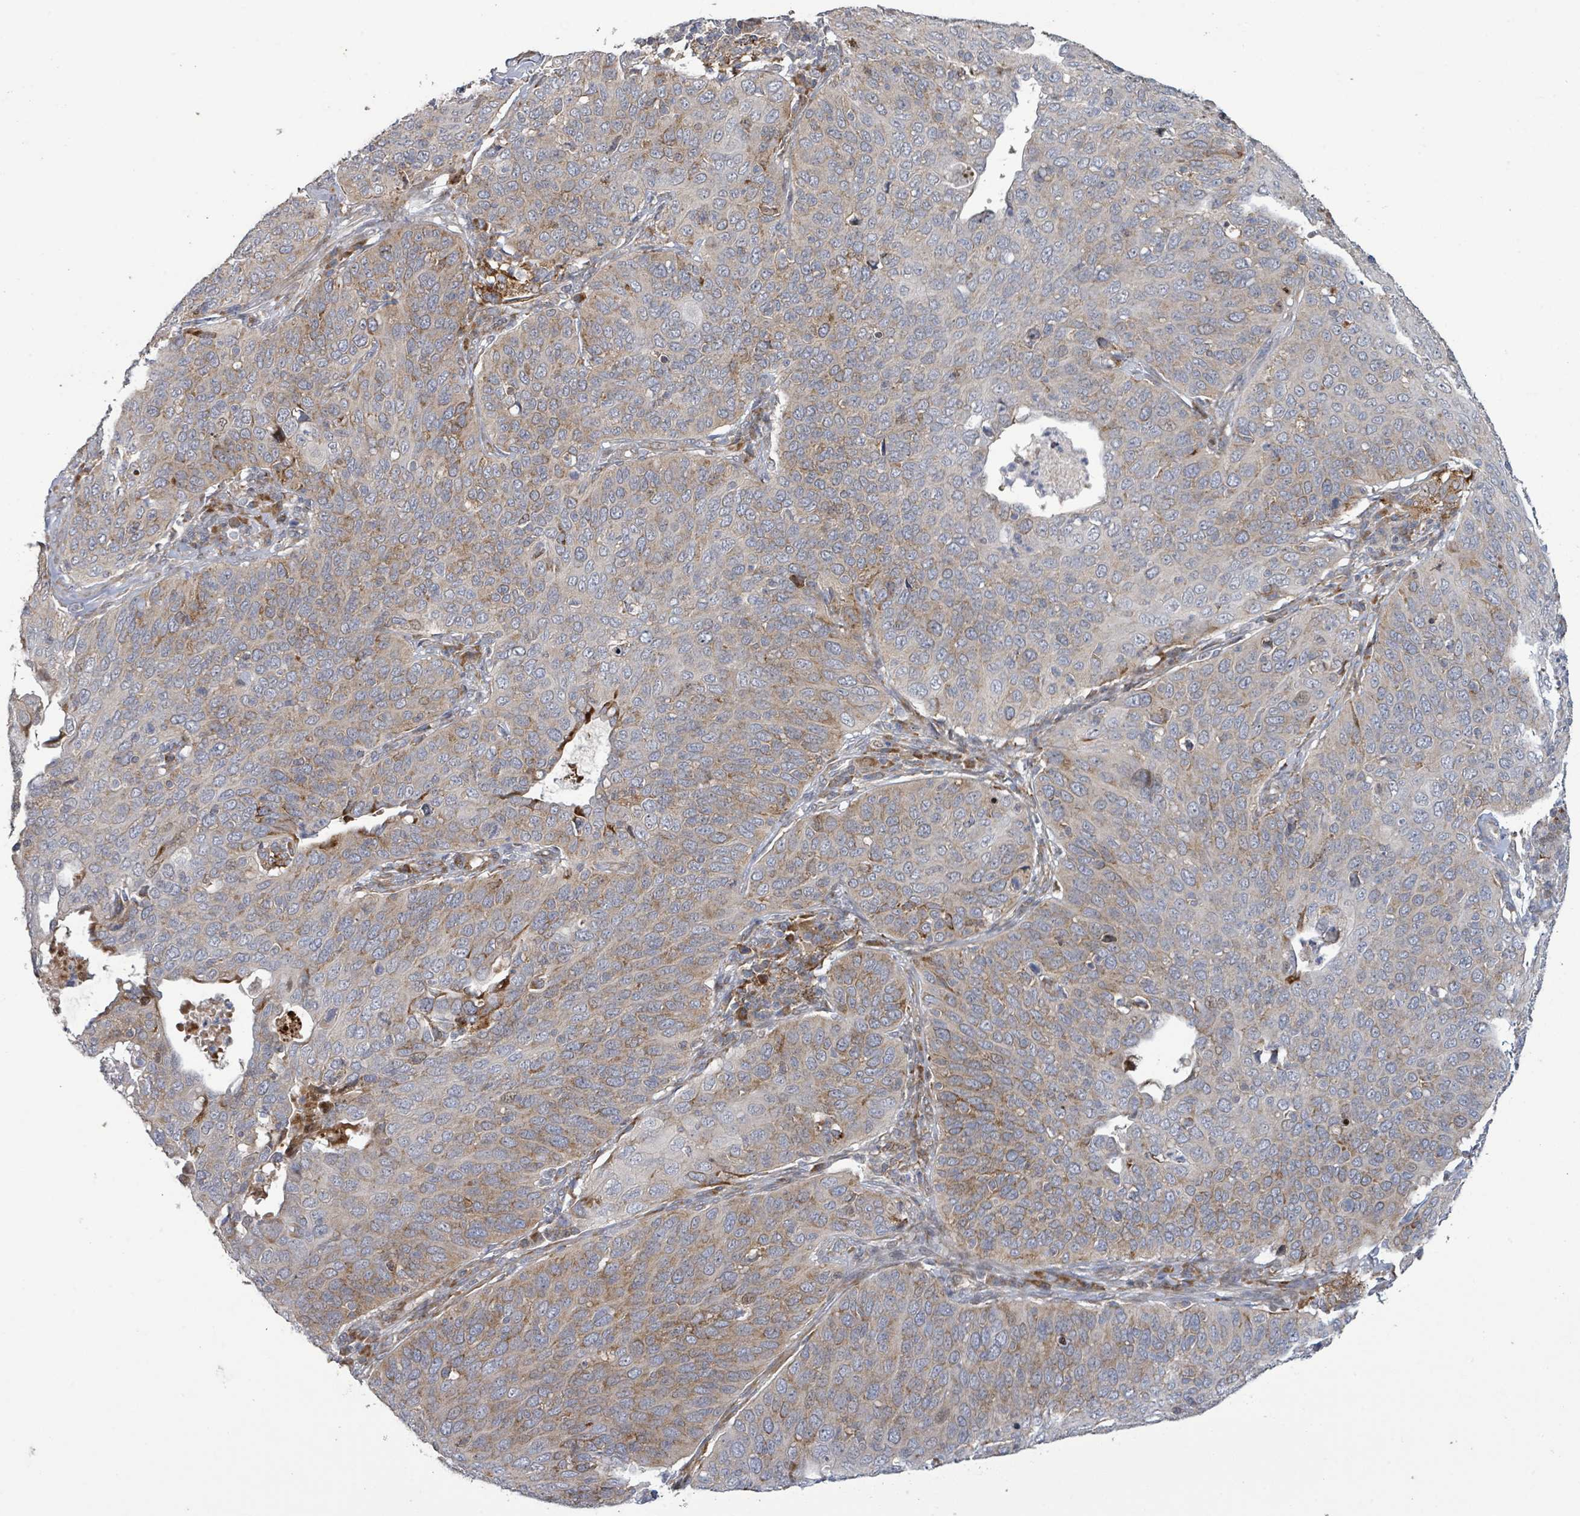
{"staining": {"intensity": "moderate", "quantity": "<25%", "location": "cytoplasmic/membranous"}, "tissue": "cervical cancer", "cell_type": "Tumor cells", "image_type": "cancer", "snomed": [{"axis": "morphology", "description": "Squamous cell carcinoma, NOS"}, {"axis": "topography", "description": "Cervix"}], "caption": "A micrograph of human squamous cell carcinoma (cervical) stained for a protein reveals moderate cytoplasmic/membranous brown staining in tumor cells.", "gene": "LILRA4", "patient": {"sex": "female", "age": 36}}